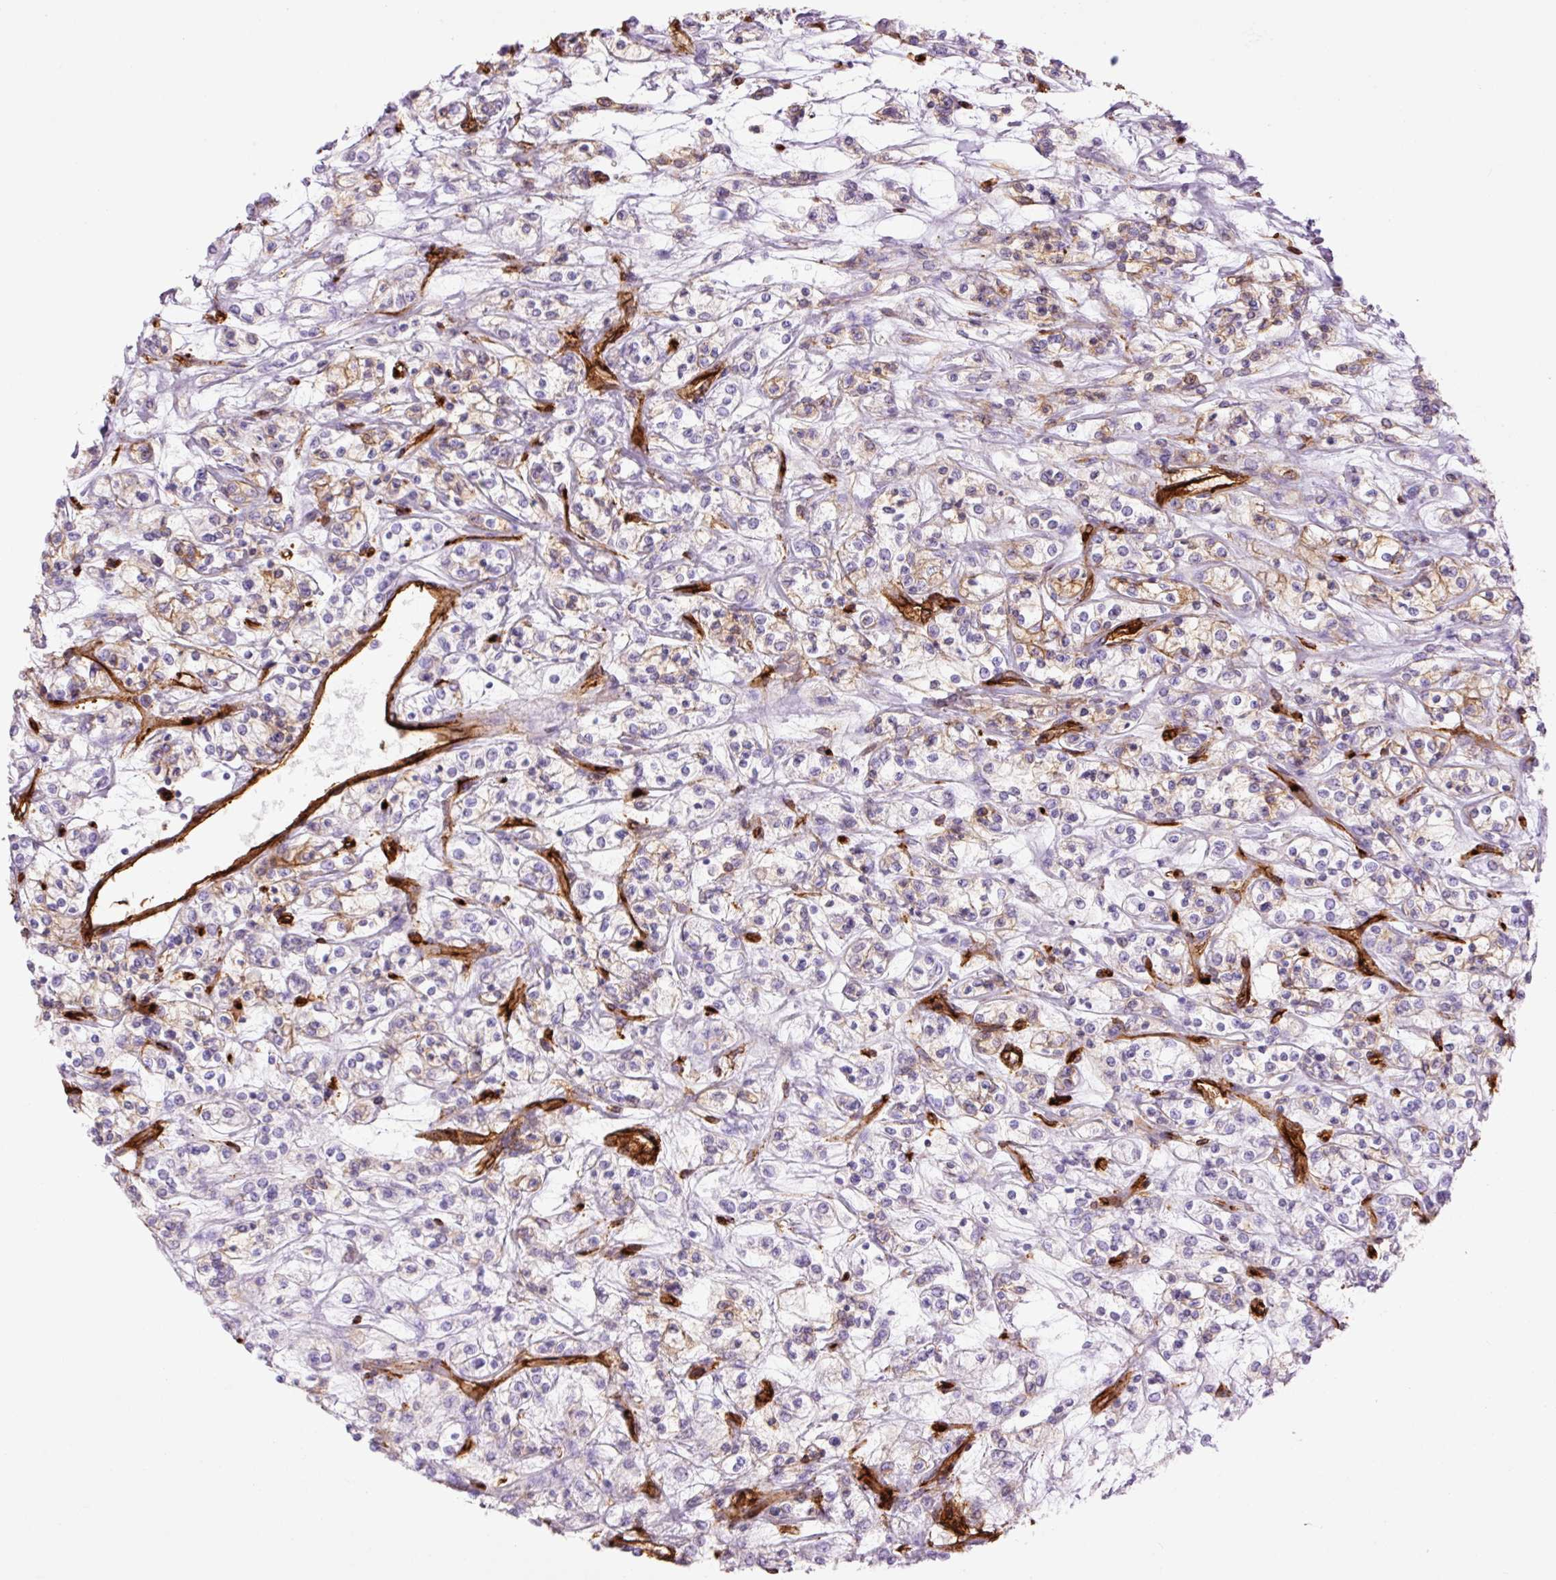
{"staining": {"intensity": "weak", "quantity": "<25%", "location": "cytoplasmic/membranous"}, "tissue": "renal cancer", "cell_type": "Tumor cells", "image_type": "cancer", "snomed": [{"axis": "morphology", "description": "Adenocarcinoma, NOS"}, {"axis": "topography", "description": "Kidney"}], "caption": "Renal adenocarcinoma was stained to show a protein in brown. There is no significant staining in tumor cells.", "gene": "CAV1", "patient": {"sex": "female", "age": 59}}